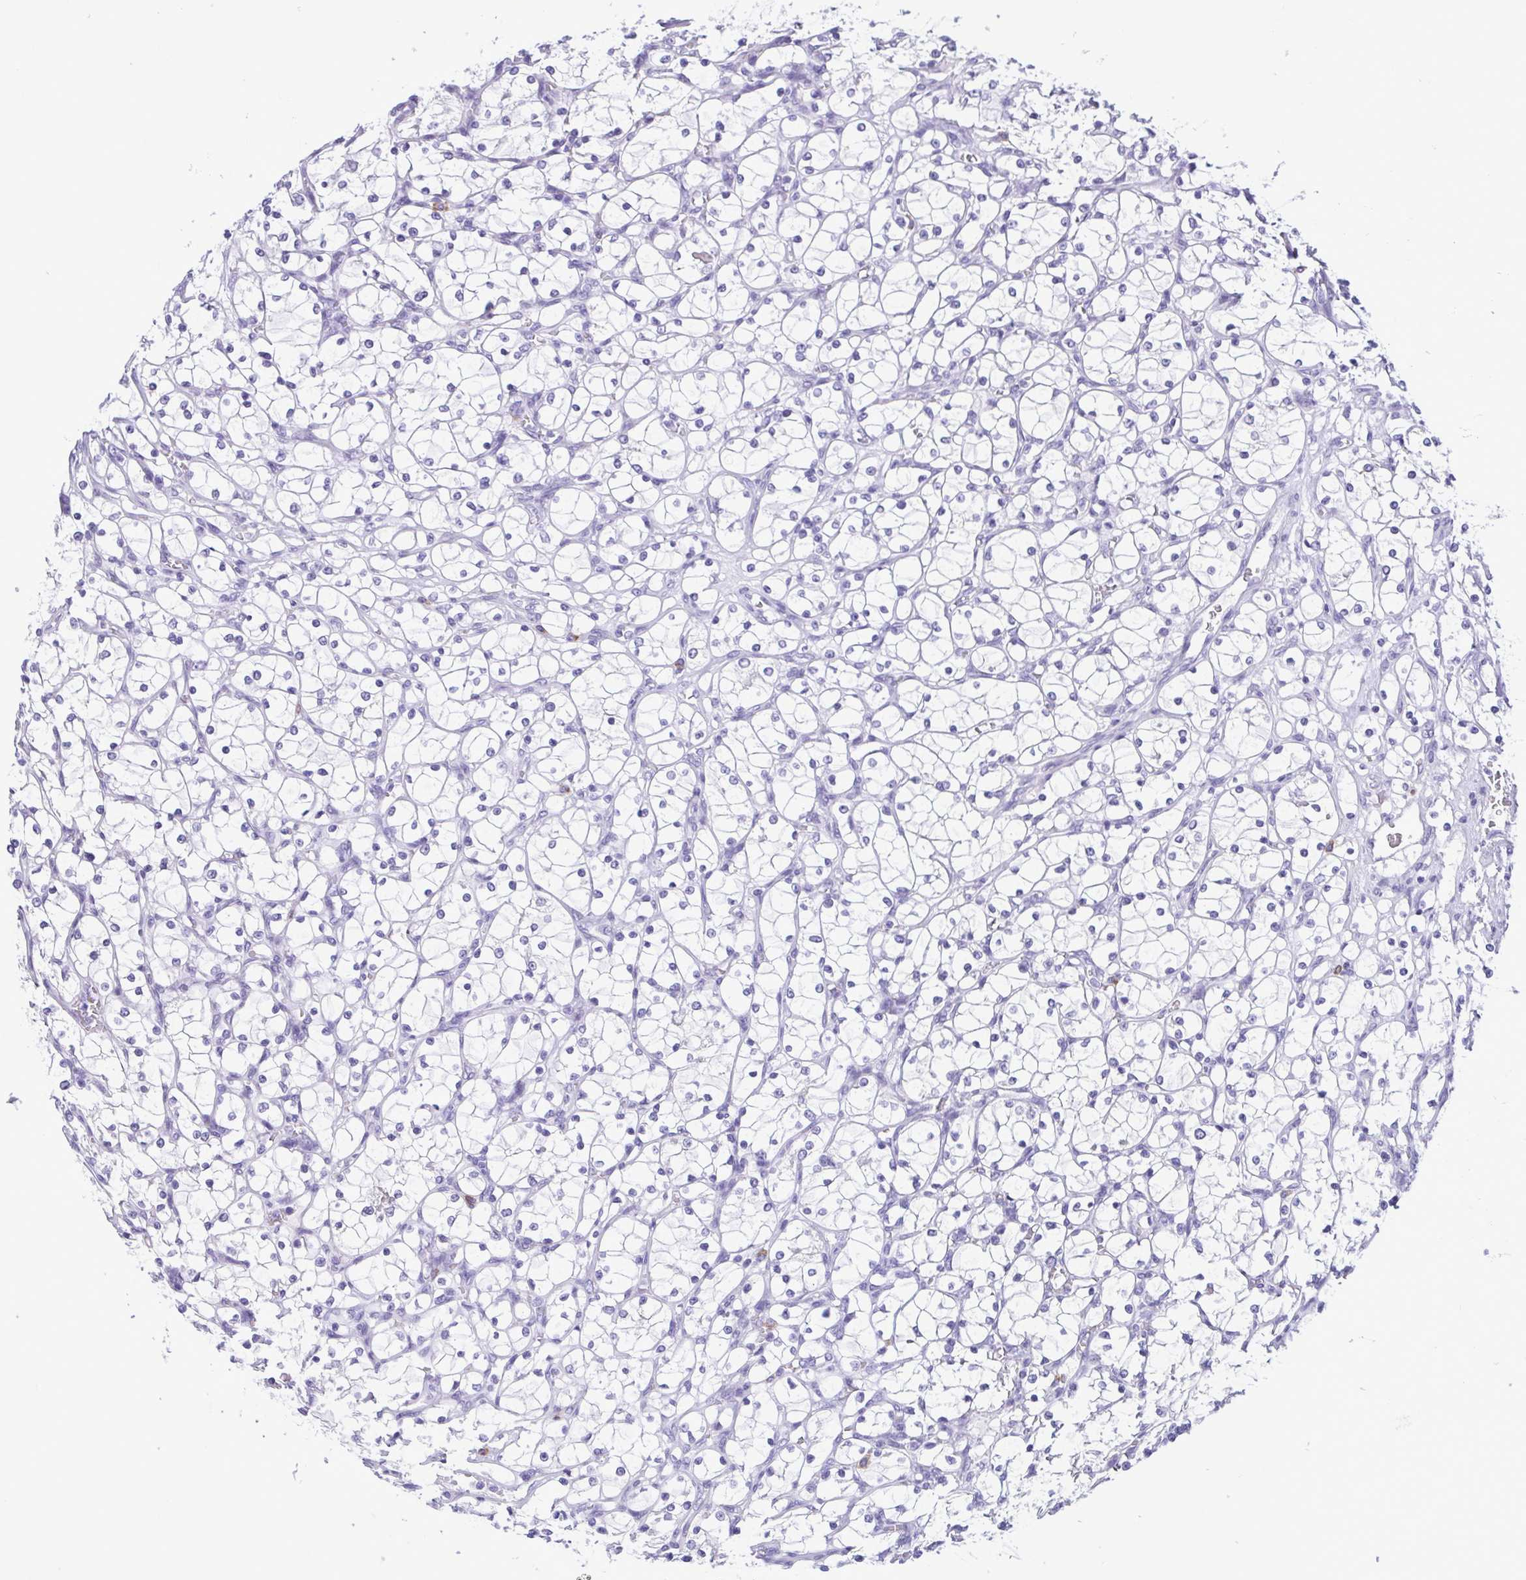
{"staining": {"intensity": "negative", "quantity": "none", "location": "none"}, "tissue": "renal cancer", "cell_type": "Tumor cells", "image_type": "cancer", "snomed": [{"axis": "morphology", "description": "Adenocarcinoma, NOS"}, {"axis": "topography", "description": "Kidney"}], "caption": "IHC of human adenocarcinoma (renal) reveals no positivity in tumor cells. (DAB (3,3'-diaminobenzidine) IHC with hematoxylin counter stain).", "gene": "SPATA16", "patient": {"sex": "female", "age": 69}}